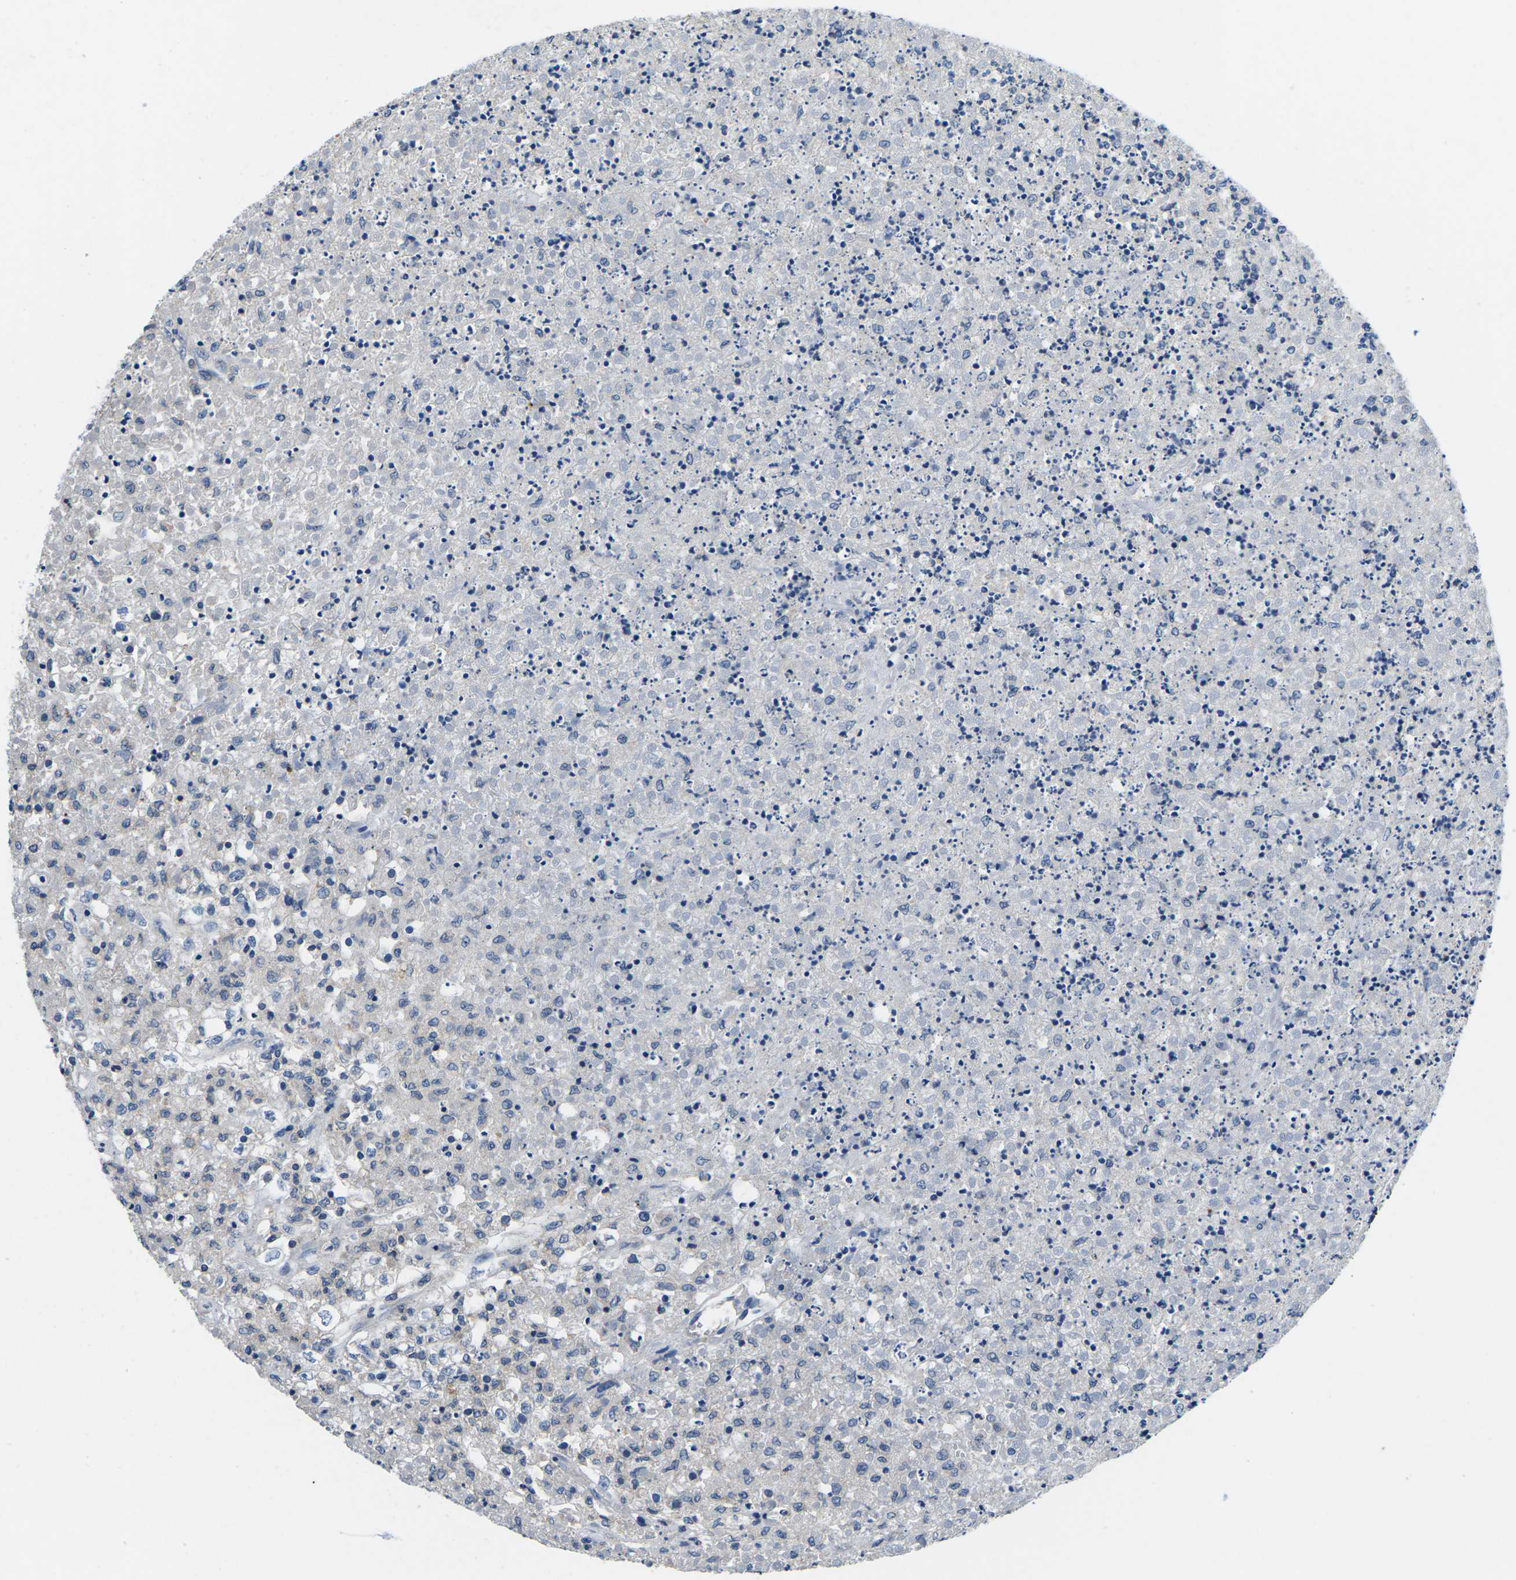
{"staining": {"intensity": "negative", "quantity": "none", "location": "none"}, "tissue": "renal cancer", "cell_type": "Tumor cells", "image_type": "cancer", "snomed": [{"axis": "morphology", "description": "Adenocarcinoma, NOS"}, {"axis": "topography", "description": "Kidney"}], "caption": "There is no significant positivity in tumor cells of renal cancer (adenocarcinoma). Nuclei are stained in blue.", "gene": "PDCD6IP", "patient": {"sex": "female", "age": 54}}